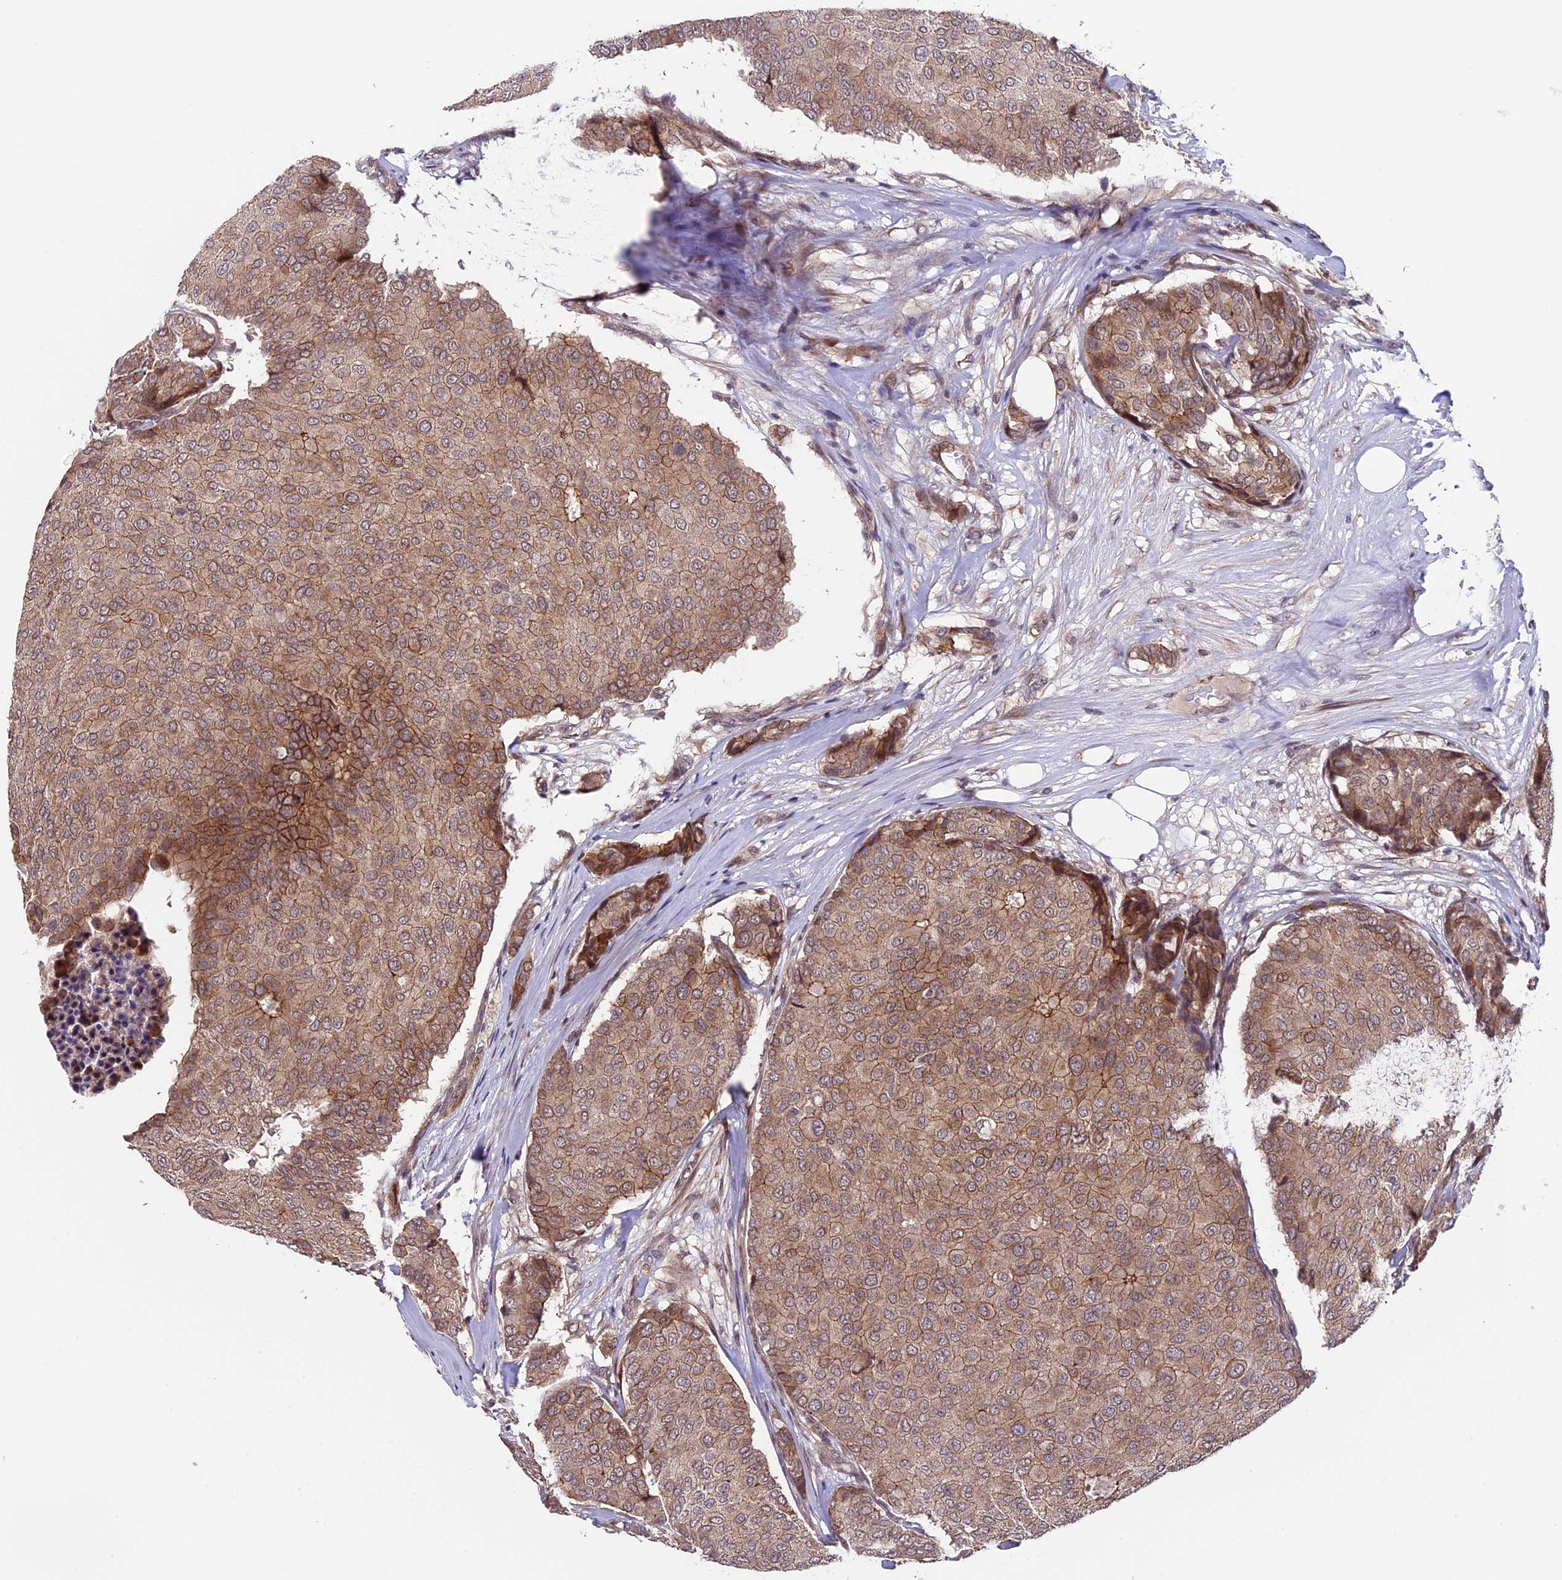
{"staining": {"intensity": "moderate", "quantity": ">75%", "location": "cytoplasmic/membranous"}, "tissue": "breast cancer", "cell_type": "Tumor cells", "image_type": "cancer", "snomed": [{"axis": "morphology", "description": "Duct carcinoma"}, {"axis": "topography", "description": "Breast"}], "caption": "A medium amount of moderate cytoplasmic/membranous expression is seen in about >75% of tumor cells in invasive ductal carcinoma (breast) tissue.", "gene": "SIPA1L3", "patient": {"sex": "female", "age": 75}}